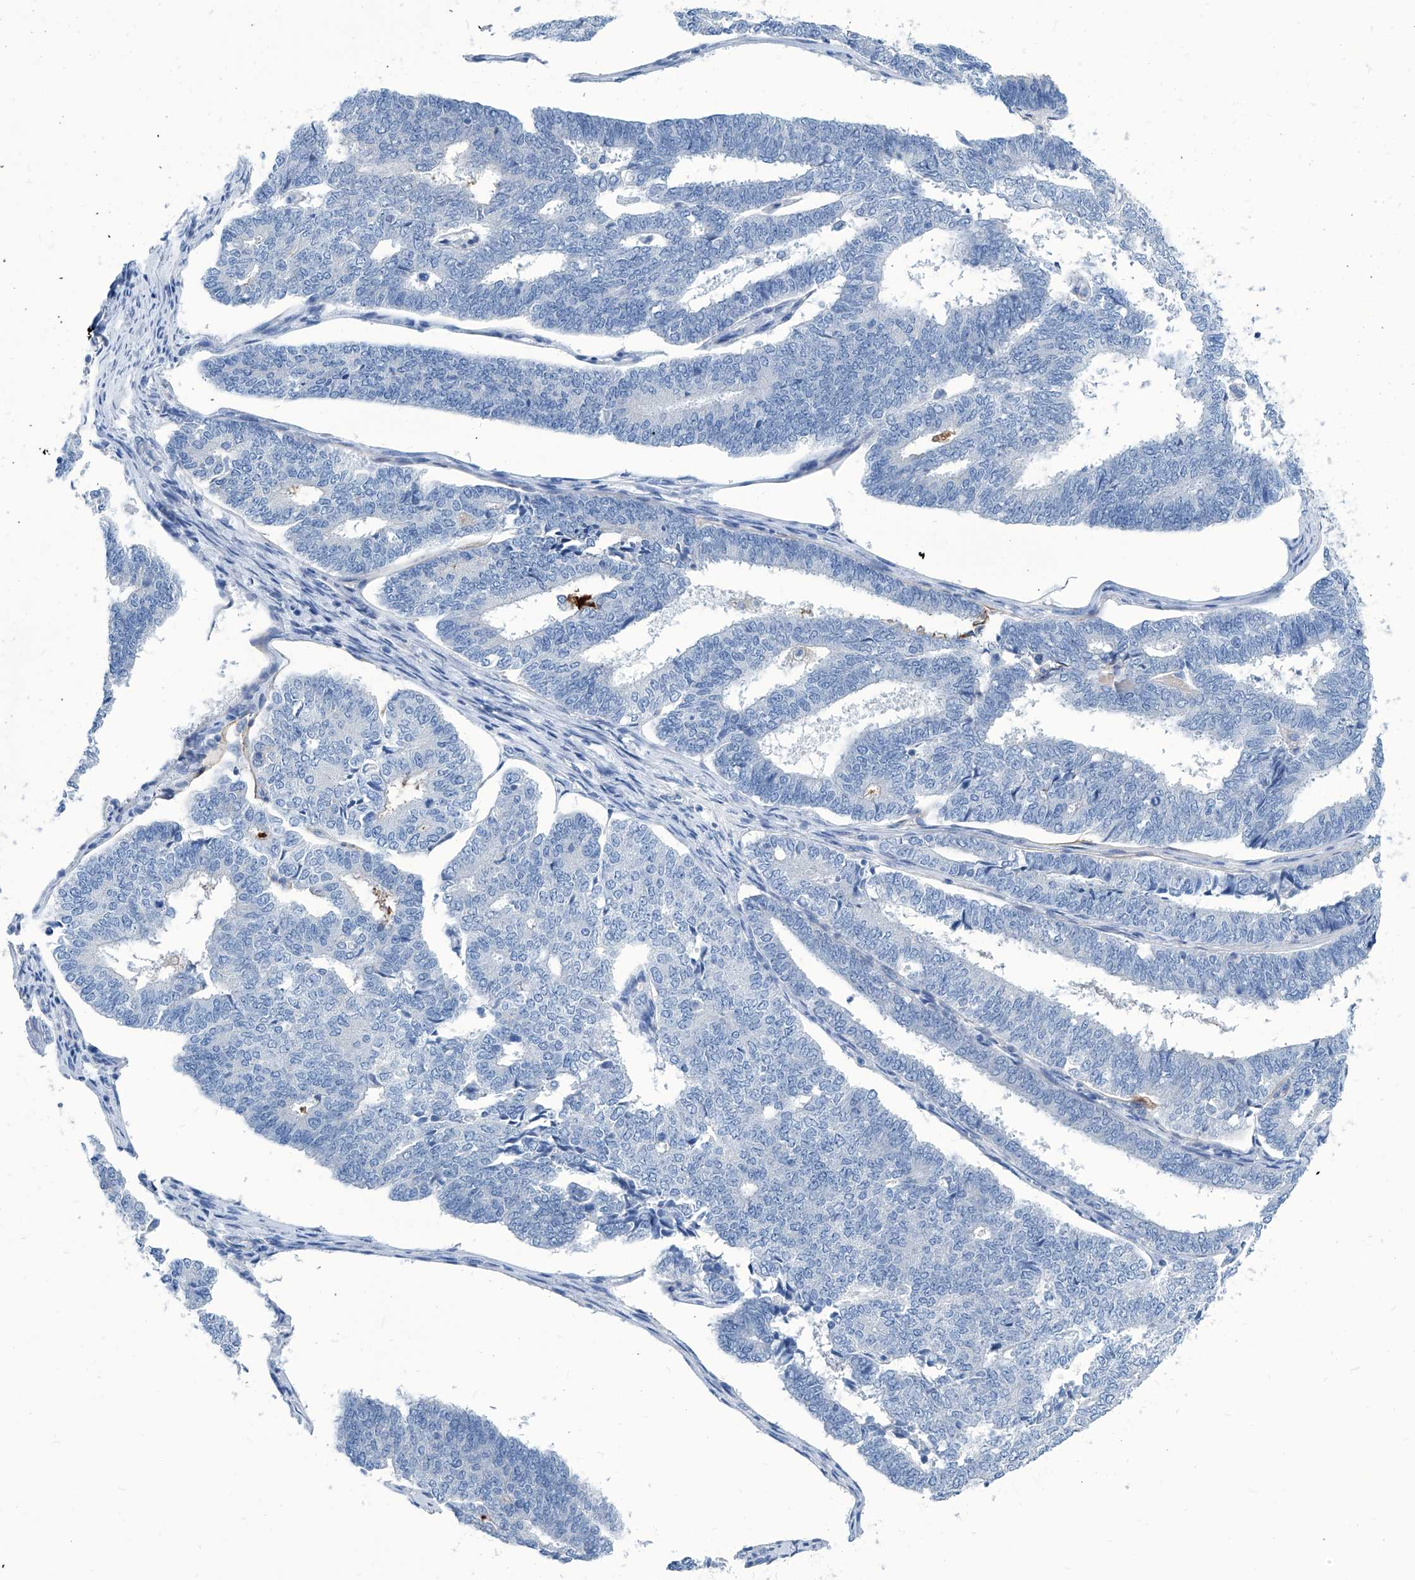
{"staining": {"intensity": "negative", "quantity": "none", "location": "none"}, "tissue": "endometrial cancer", "cell_type": "Tumor cells", "image_type": "cancer", "snomed": [{"axis": "morphology", "description": "Adenocarcinoma, NOS"}, {"axis": "topography", "description": "Endometrium"}], "caption": "An image of human adenocarcinoma (endometrial) is negative for staining in tumor cells. (DAB (3,3'-diaminobenzidine) immunohistochemistry (IHC), high magnification).", "gene": "ZNF519", "patient": {"sex": "female", "age": 70}}